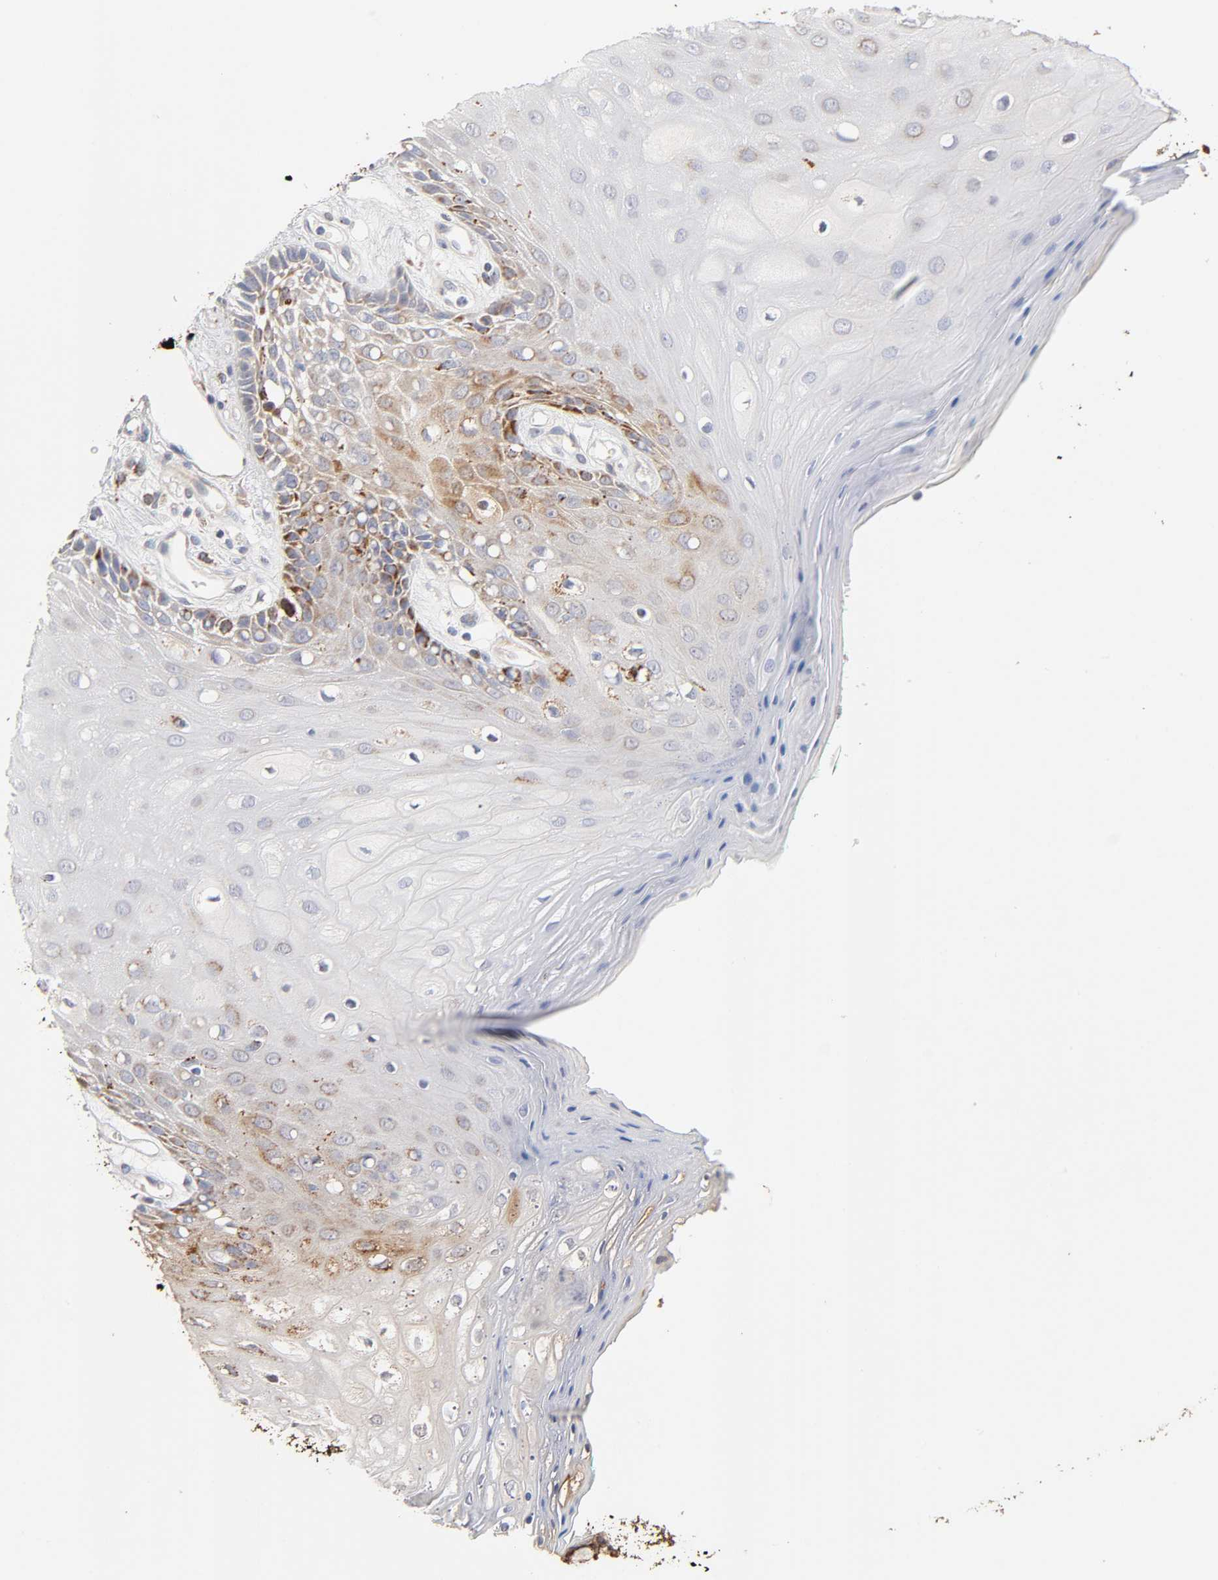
{"staining": {"intensity": "moderate", "quantity": "<25%", "location": "cytoplasmic/membranous"}, "tissue": "oral mucosa", "cell_type": "Squamous epithelial cells", "image_type": "normal", "snomed": [{"axis": "morphology", "description": "Normal tissue, NOS"}, {"axis": "morphology", "description": "Squamous cell carcinoma, NOS"}, {"axis": "topography", "description": "Skeletal muscle"}, {"axis": "topography", "description": "Oral tissue"}, {"axis": "topography", "description": "Head-Neck"}], "caption": "Squamous epithelial cells display low levels of moderate cytoplasmic/membranous expression in approximately <25% of cells in unremarkable oral mucosa.", "gene": "ISG15", "patient": {"sex": "female", "age": 84}}